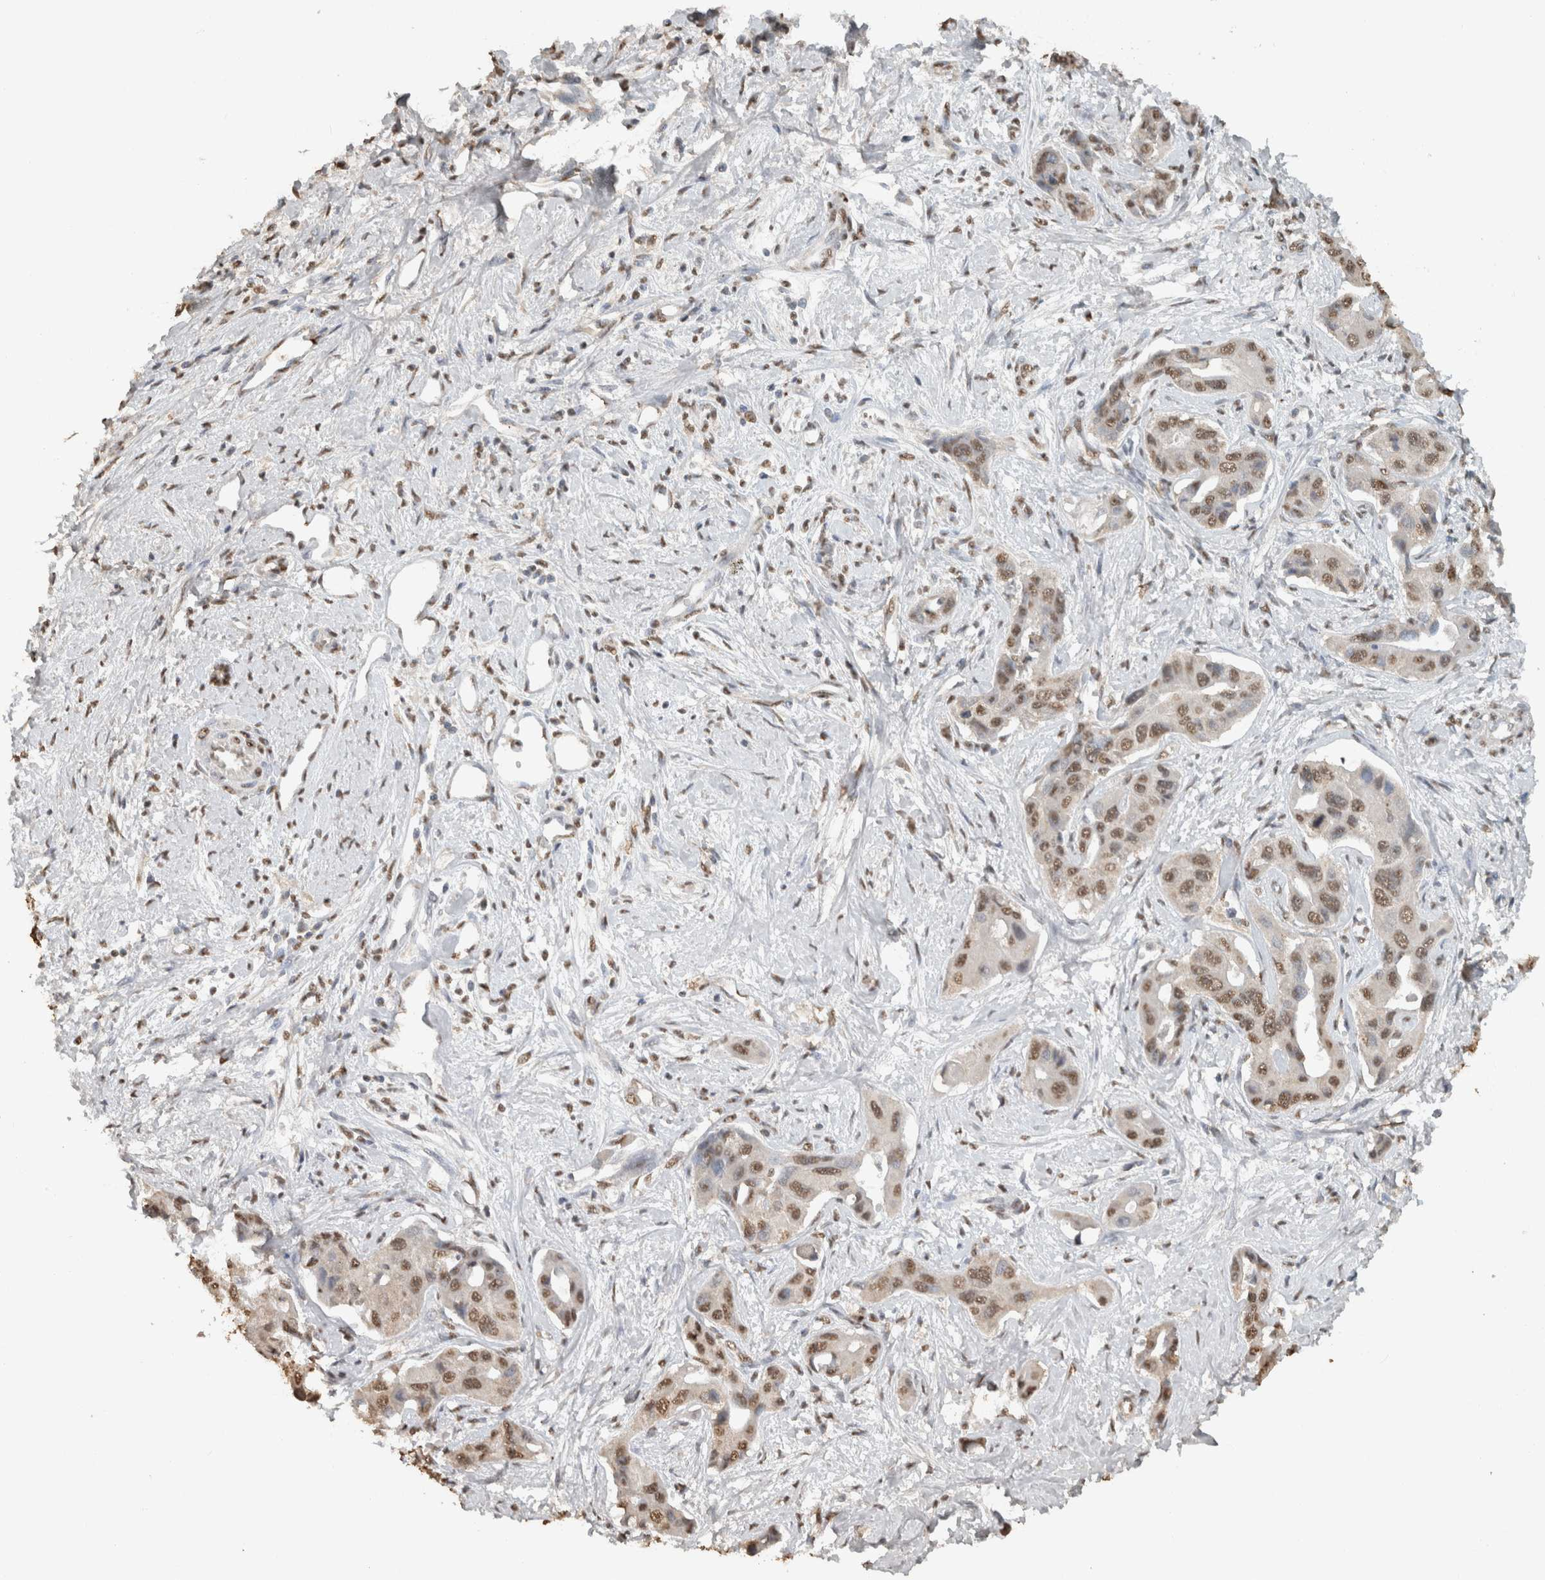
{"staining": {"intensity": "moderate", "quantity": ">75%", "location": "nuclear"}, "tissue": "liver cancer", "cell_type": "Tumor cells", "image_type": "cancer", "snomed": [{"axis": "morphology", "description": "Cholangiocarcinoma"}, {"axis": "topography", "description": "Liver"}], "caption": "An immunohistochemistry (IHC) image of tumor tissue is shown. Protein staining in brown labels moderate nuclear positivity in liver cholangiocarcinoma within tumor cells. (DAB IHC with brightfield microscopy, high magnification).", "gene": "HAND2", "patient": {"sex": "male", "age": 59}}